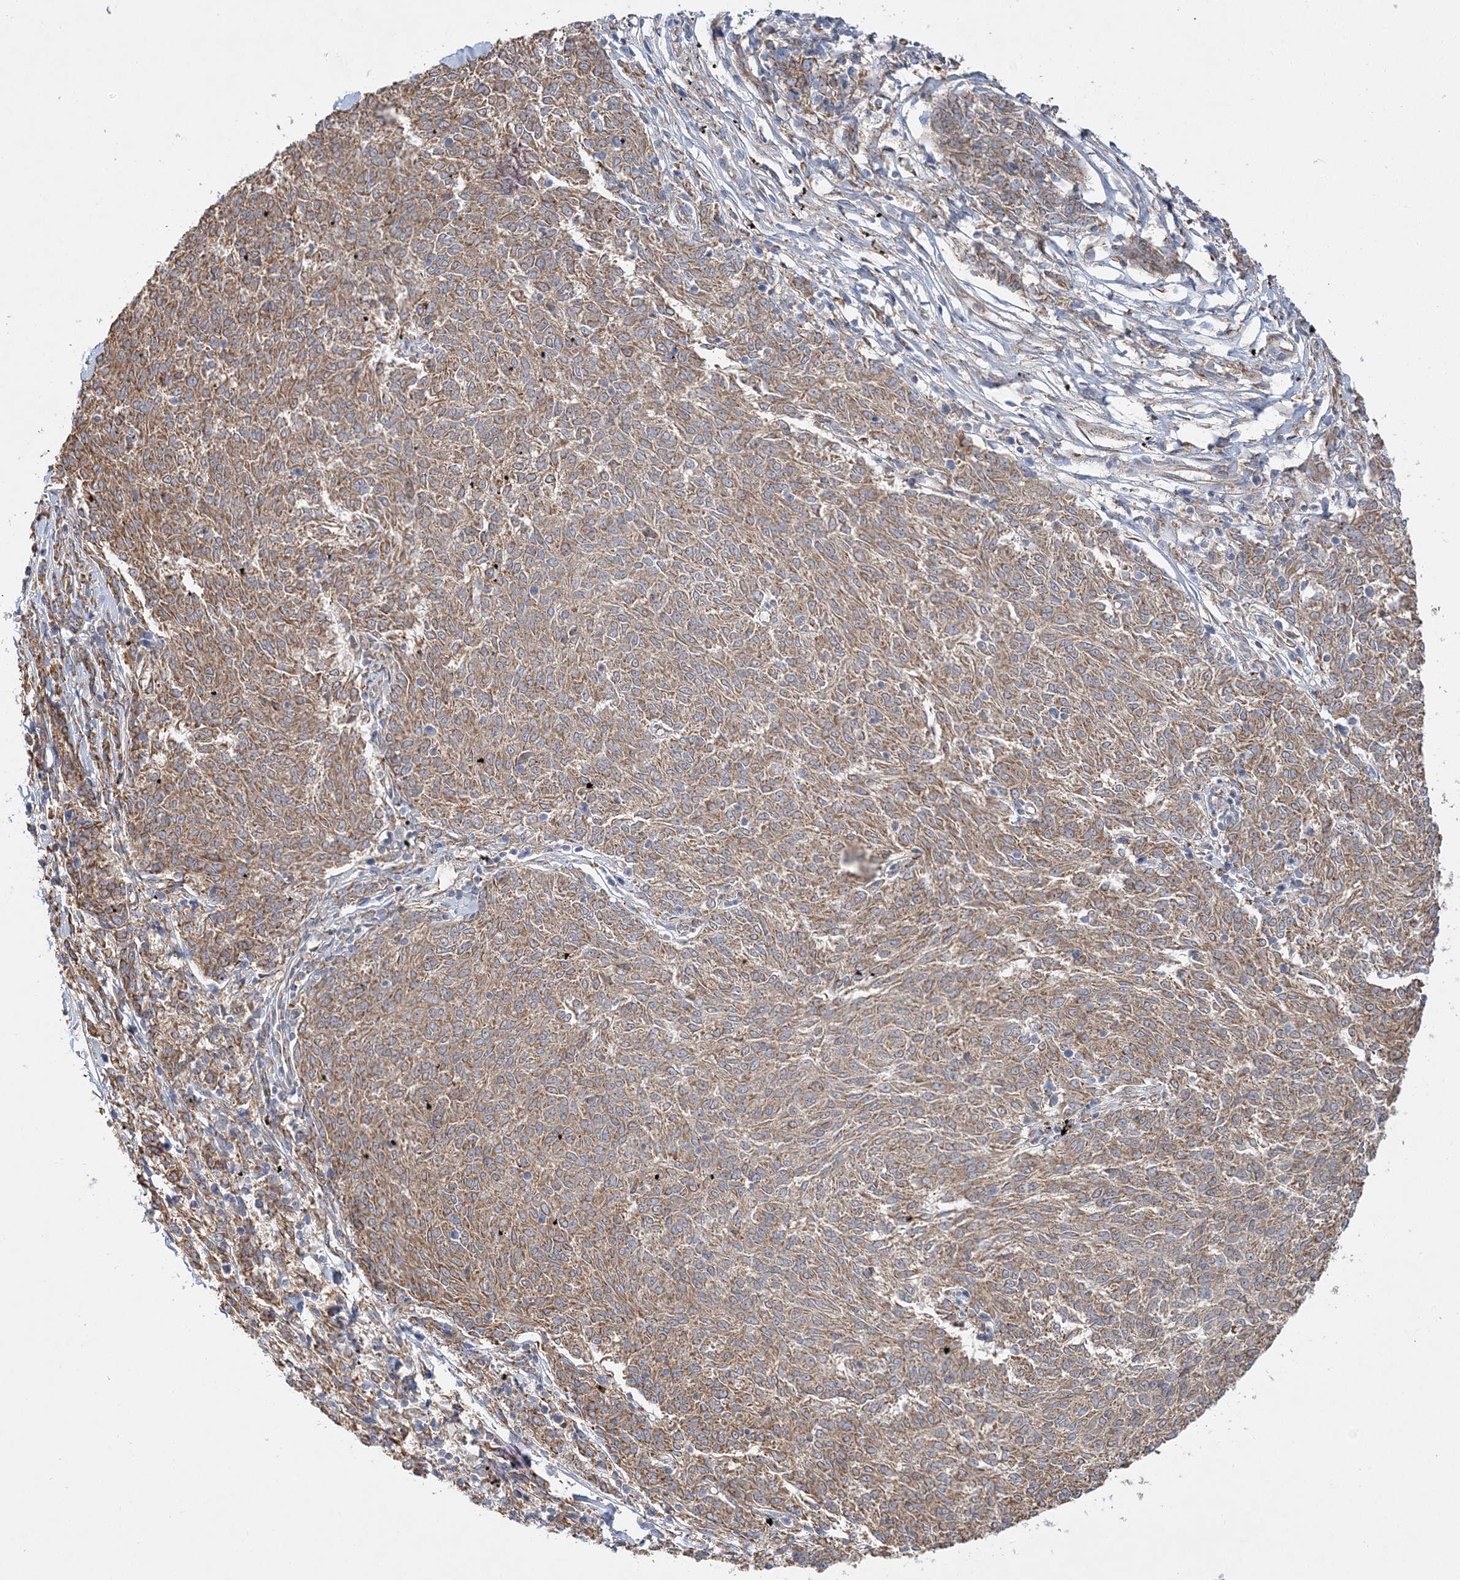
{"staining": {"intensity": "moderate", "quantity": ">75%", "location": "cytoplasmic/membranous"}, "tissue": "melanoma", "cell_type": "Tumor cells", "image_type": "cancer", "snomed": [{"axis": "morphology", "description": "Malignant melanoma, NOS"}, {"axis": "topography", "description": "Skin"}], "caption": "Tumor cells demonstrate moderate cytoplasmic/membranous positivity in approximately >75% of cells in melanoma.", "gene": "ZFYVE16", "patient": {"sex": "female", "age": 72}}